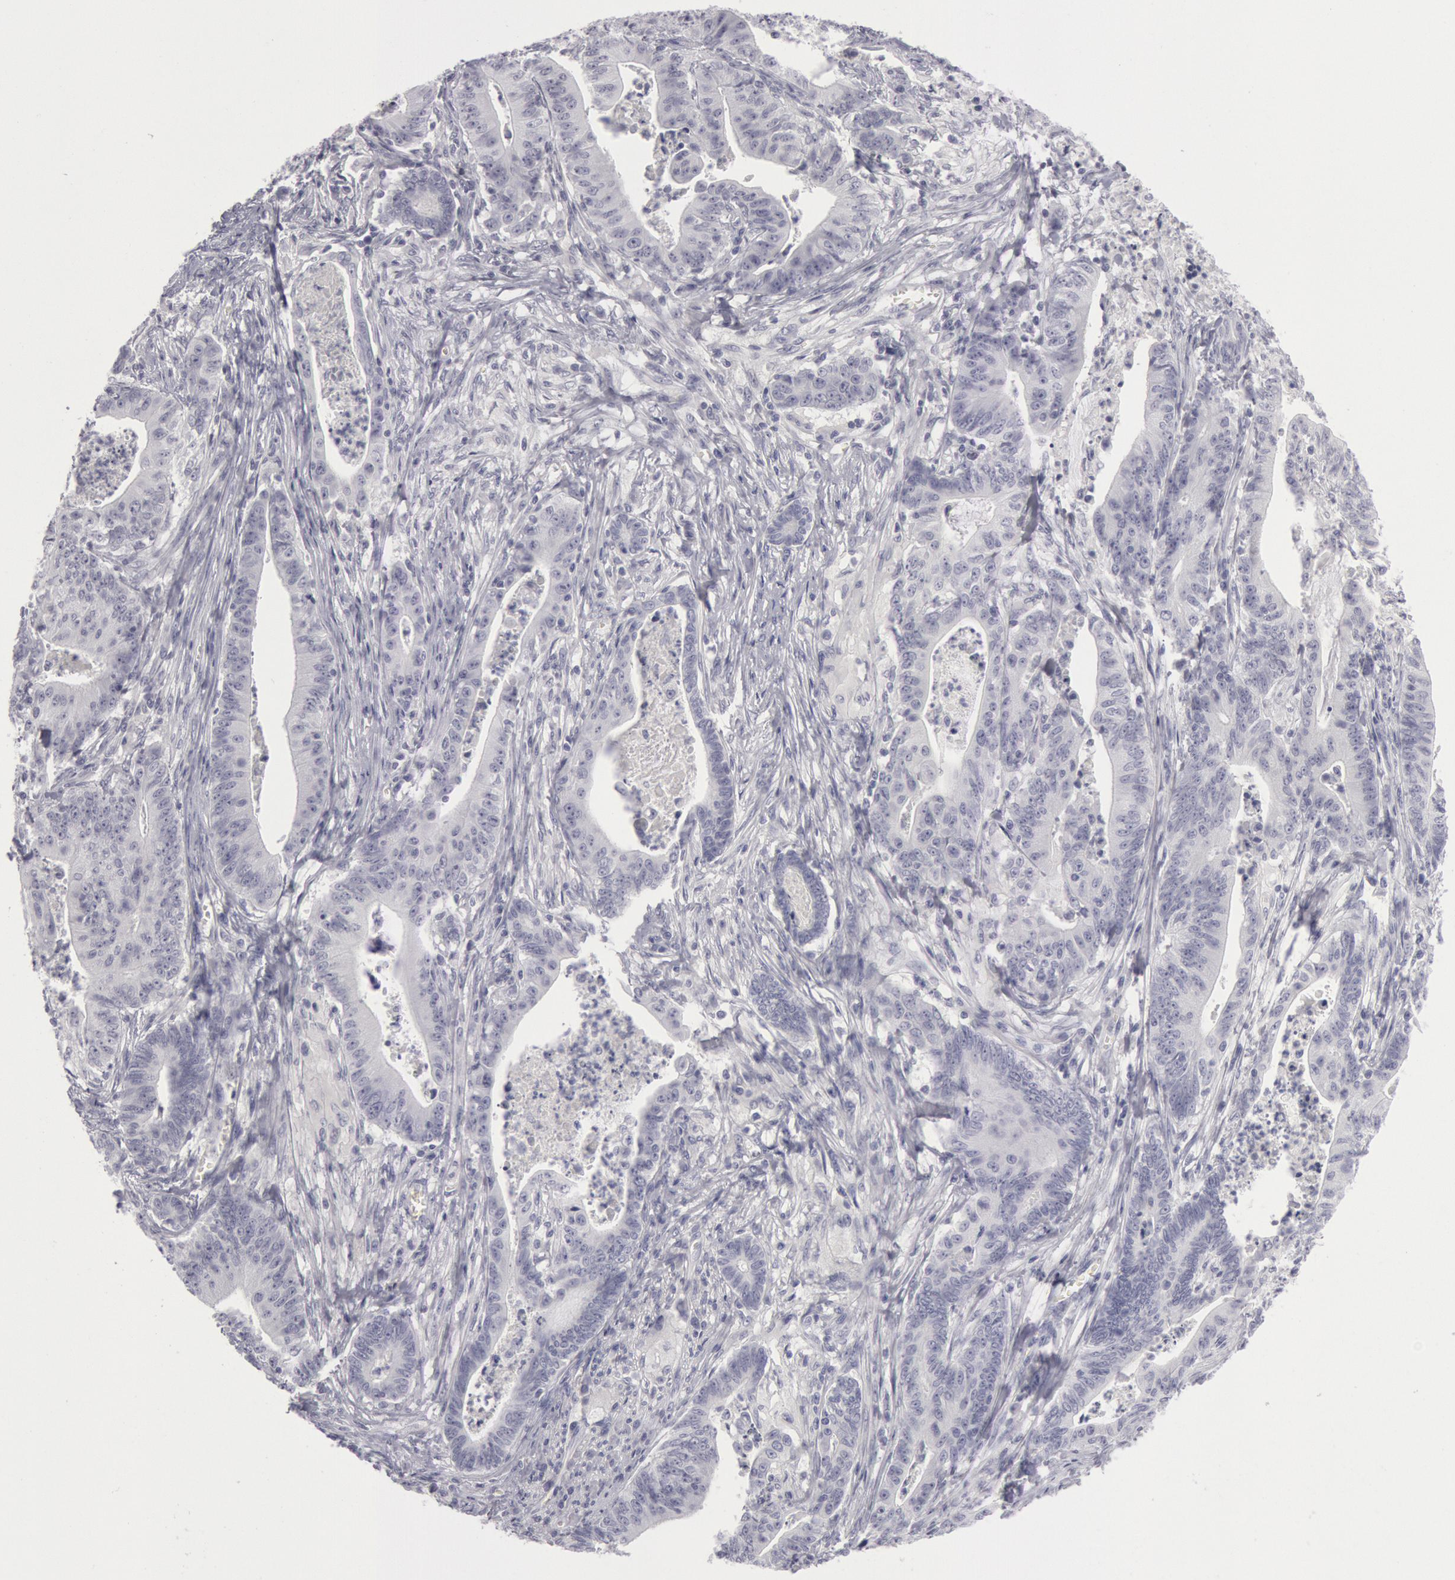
{"staining": {"intensity": "negative", "quantity": "none", "location": "none"}, "tissue": "stomach cancer", "cell_type": "Tumor cells", "image_type": "cancer", "snomed": [{"axis": "morphology", "description": "Adenocarcinoma, NOS"}, {"axis": "topography", "description": "Stomach, lower"}], "caption": "Immunohistochemical staining of human stomach cancer (adenocarcinoma) demonstrates no significant staining in tumor cells.", "gene": "KRT16", "patient": {"sex": "female", "age": 86}}